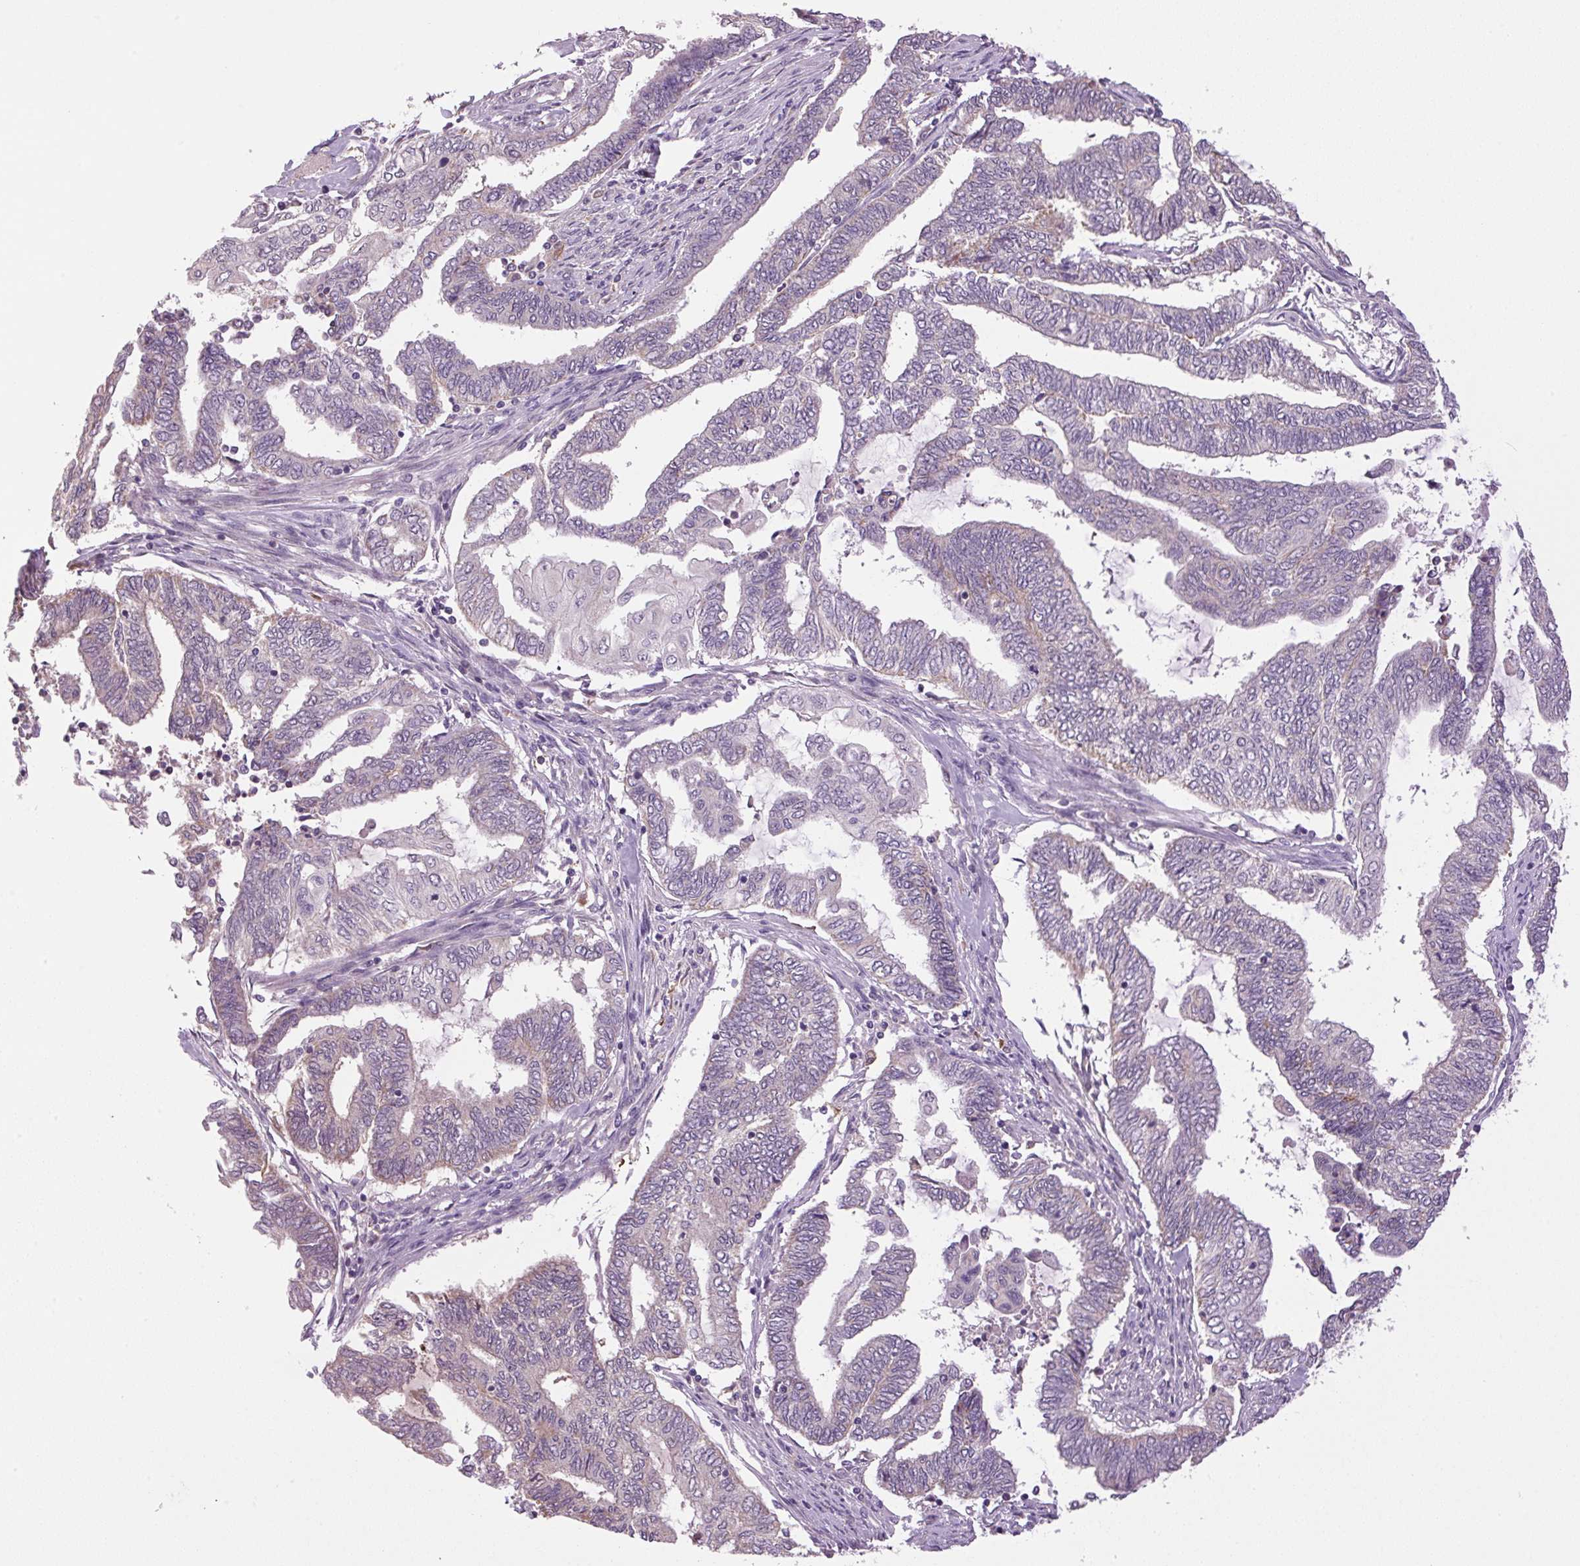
{"staining": {"intensity": "negative", "quantity": "none", "location": "none"}, "tissue": "endometrial cancer", "cell_type": "Tumor cells", "image_type": "cancer", "snomed": [{"axis": "morphology", "description": "Adenocarcinoma, NOS"}, {"axis": "topography", "description": "Uterus"}, {"axis": "topography", "description": "Endometrium"}], "caption": "Endometrial cancer was stained to show a protein in brown. There is no significant expression in tumor cells.", "gene": "SGF29", "patient": {"sex": "female", "age": 70}}